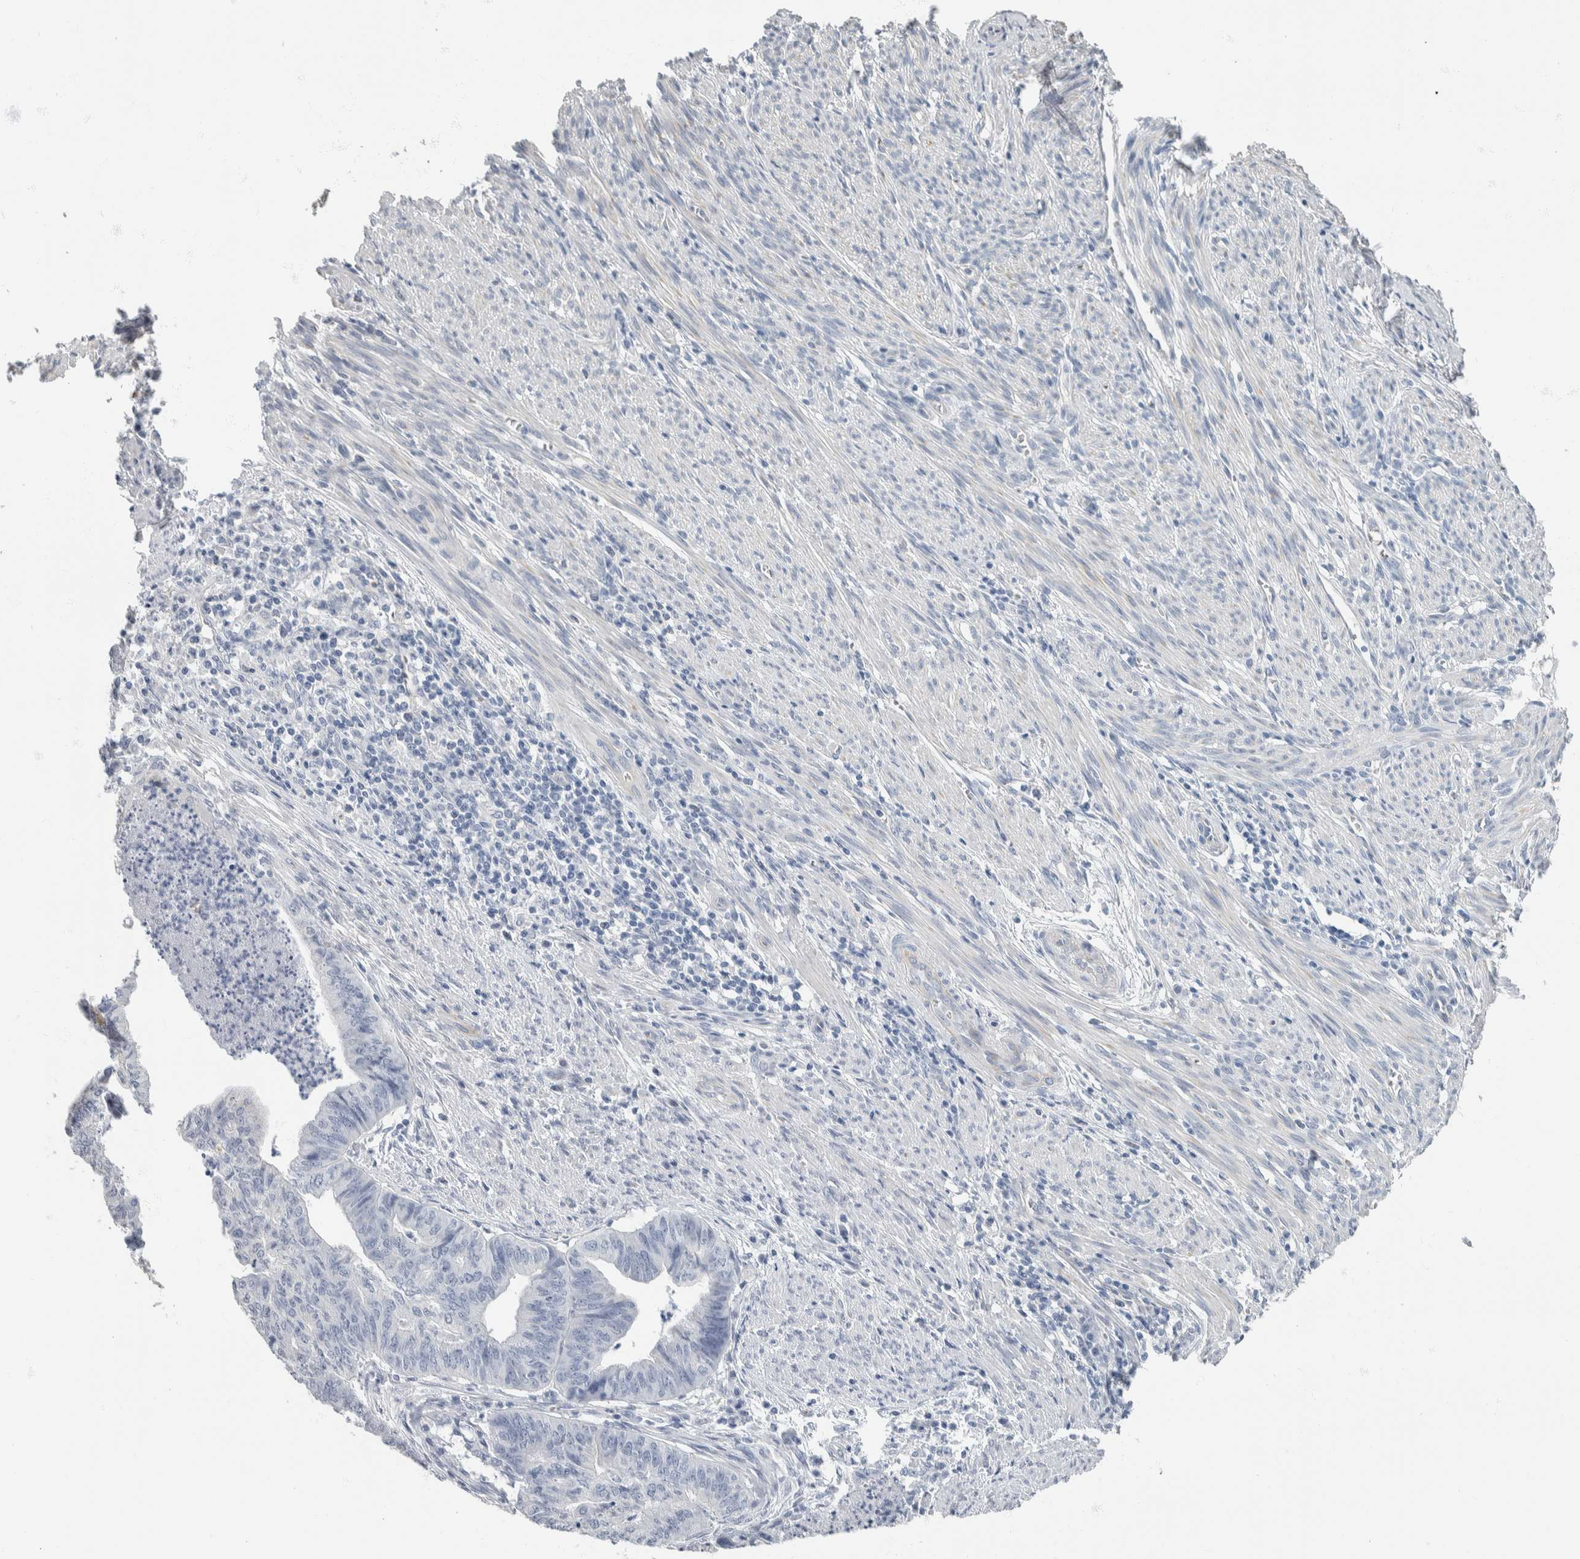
{"staining": {"intensity": "negative", "quantity": "none", "location": "none"}, "tissue": "endometrial cancer", "cell_type": "Tumor cells", "image_type": "cancer", "snomed": [{"axis": "morphology", "description": "Polyp, NOS"}, {"axis": "morphology", "description": "Adenocarcinoma, NOS"}, {"axis": "morphology", "description": "Adenoma, NOS"}, {"axis": "topography", "description": "Endometrium"}], "caption": "Photomicrograph shows no protein expression in tumor cells of endometrial cancer (adenoma) tissue.", "gene": "NEFM", "patient": {"sex": "female", "age": 79}}